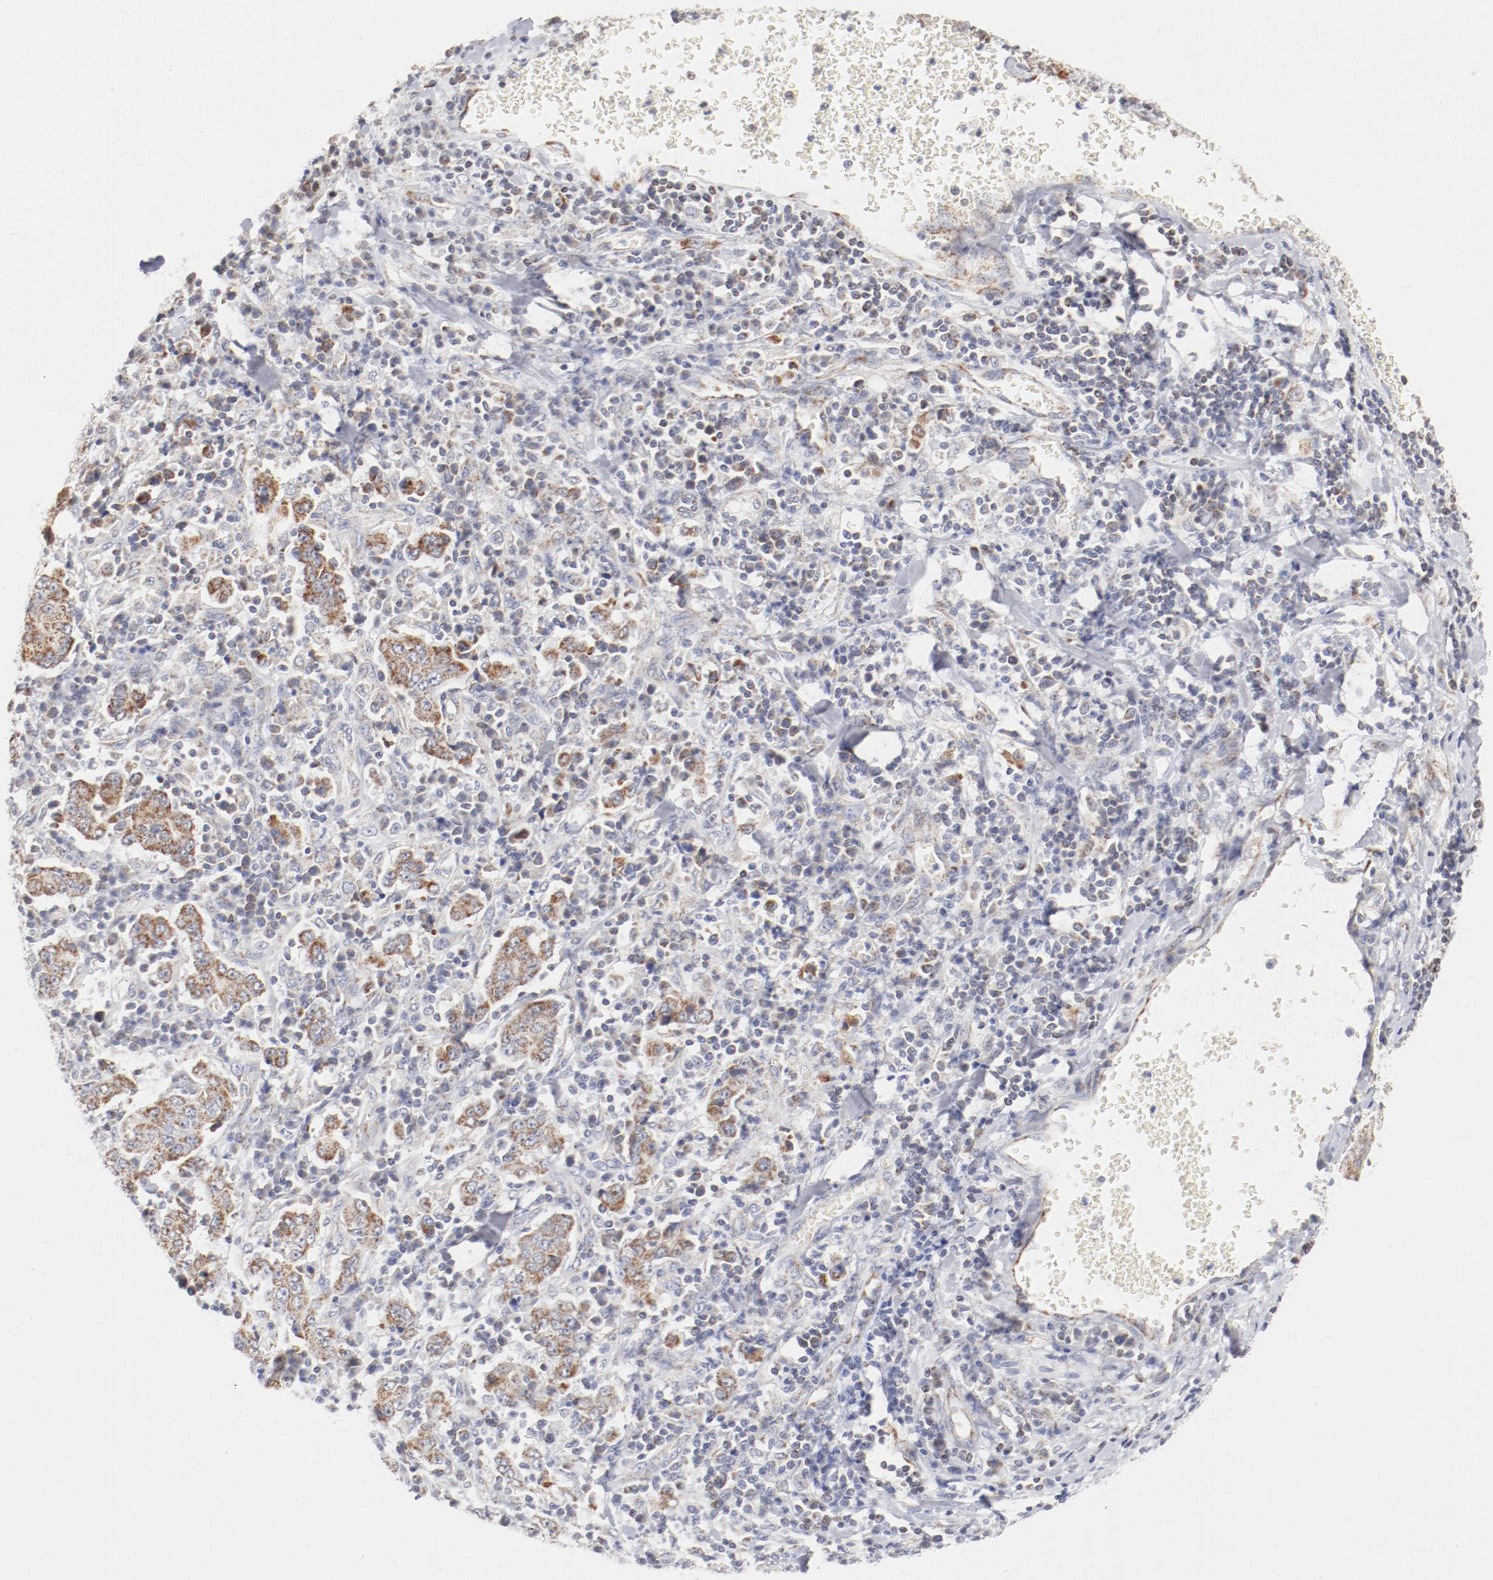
{"staining": {"intensity": "moderate", "quantity": ">75%", "location": "cytoplasmic/membranous"}, "tissue": "stomach cancer", "cell_type": "Tumor cells", "image_type": "cancer", "snomed": [{"axis": "morphology", "description": "Normal tissue, NOS"}, {"axis": "morphology", "description": "Adenocarcinoma, NOS"}, {"axis": "topography", "description": "Stomach, upper"}, {"axis": "topography", "description": "Stomach"}], "caption": "Immunohistochemistry of stomach cancer shows medium levels of moderate cytoplasmic/membranous expression in about >75% of tumor cells.", "gene": "MRPL58", "patient": {"sex": "male", "age": 59}}